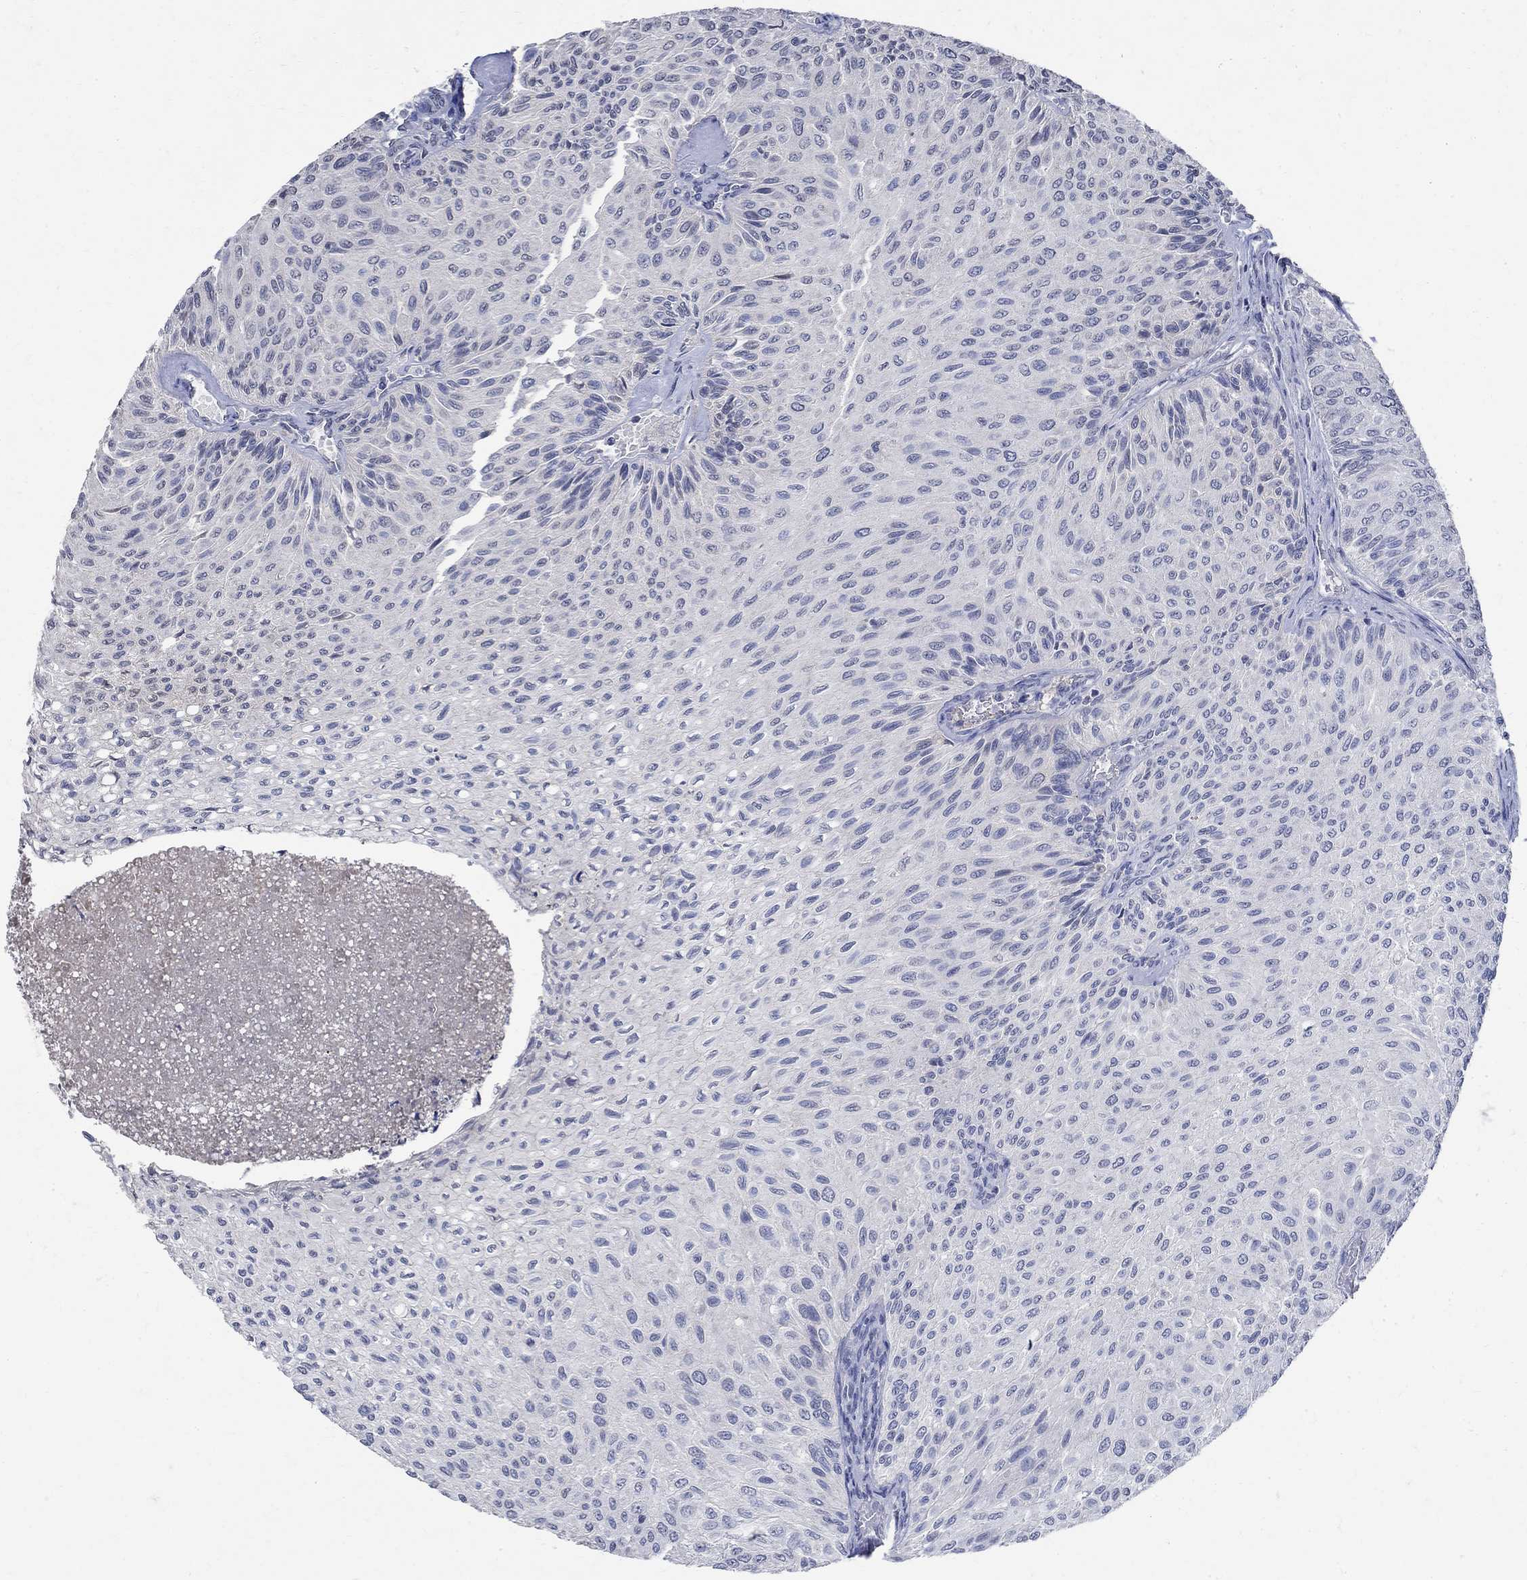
{"staining": {"intensity": "negative", "quantity": "none", "location": "none"}, "tissue": "urothelial cancer", "cell_type": "Tumor cells", "image_type": "cancer", "snomed": [{"axis": "morphology", "description": "Urothelial carcinoma, Low grade"}, {"axis": "topography", "description": "Urinary bladder"}], "caption": "A histopathology image of urothelial cancer stained for a protein reveals no brown staining in tumor cells.", "gene": "TMEM169", "patient": {"sex": "male", "age": 78}}